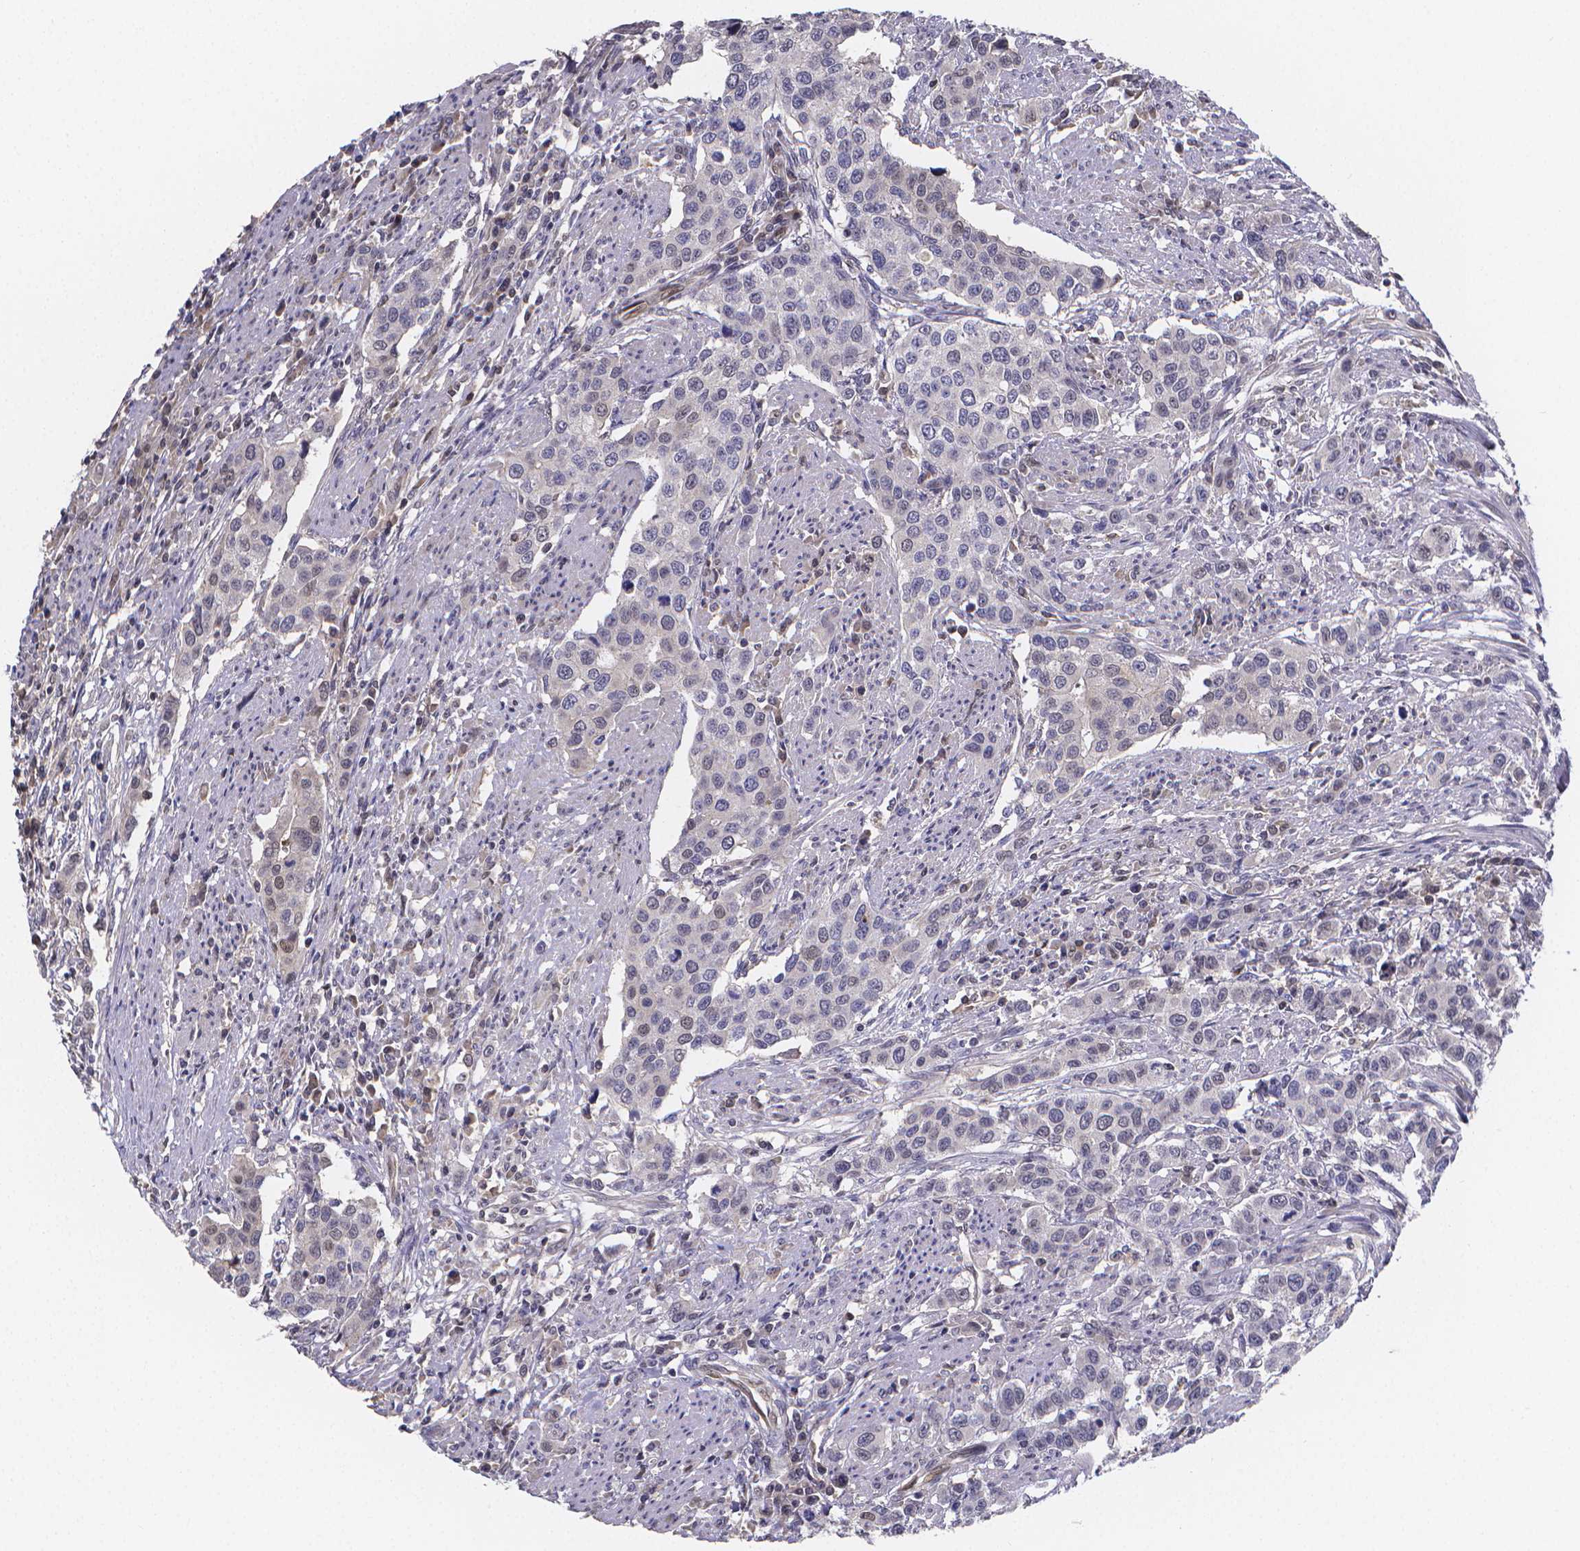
{"staining": {"intensity": "negative", "quantity": "none", "location": "none"}, "tissue": "urothelial cancer", "cell_type": "Tumor cells", "image_type": "cancer", "snomed": [{"axis": "morphology", "description": "Urothelial carcinoma, High grade"}, {"axis": "topography", "description": "Urinary bladder"}], "caption": "Immunohistochemistry of urothelial cancer displays no expression in tumor cells.", "gene": "PAH", "patient": {"sex": "female", "age": 58}}